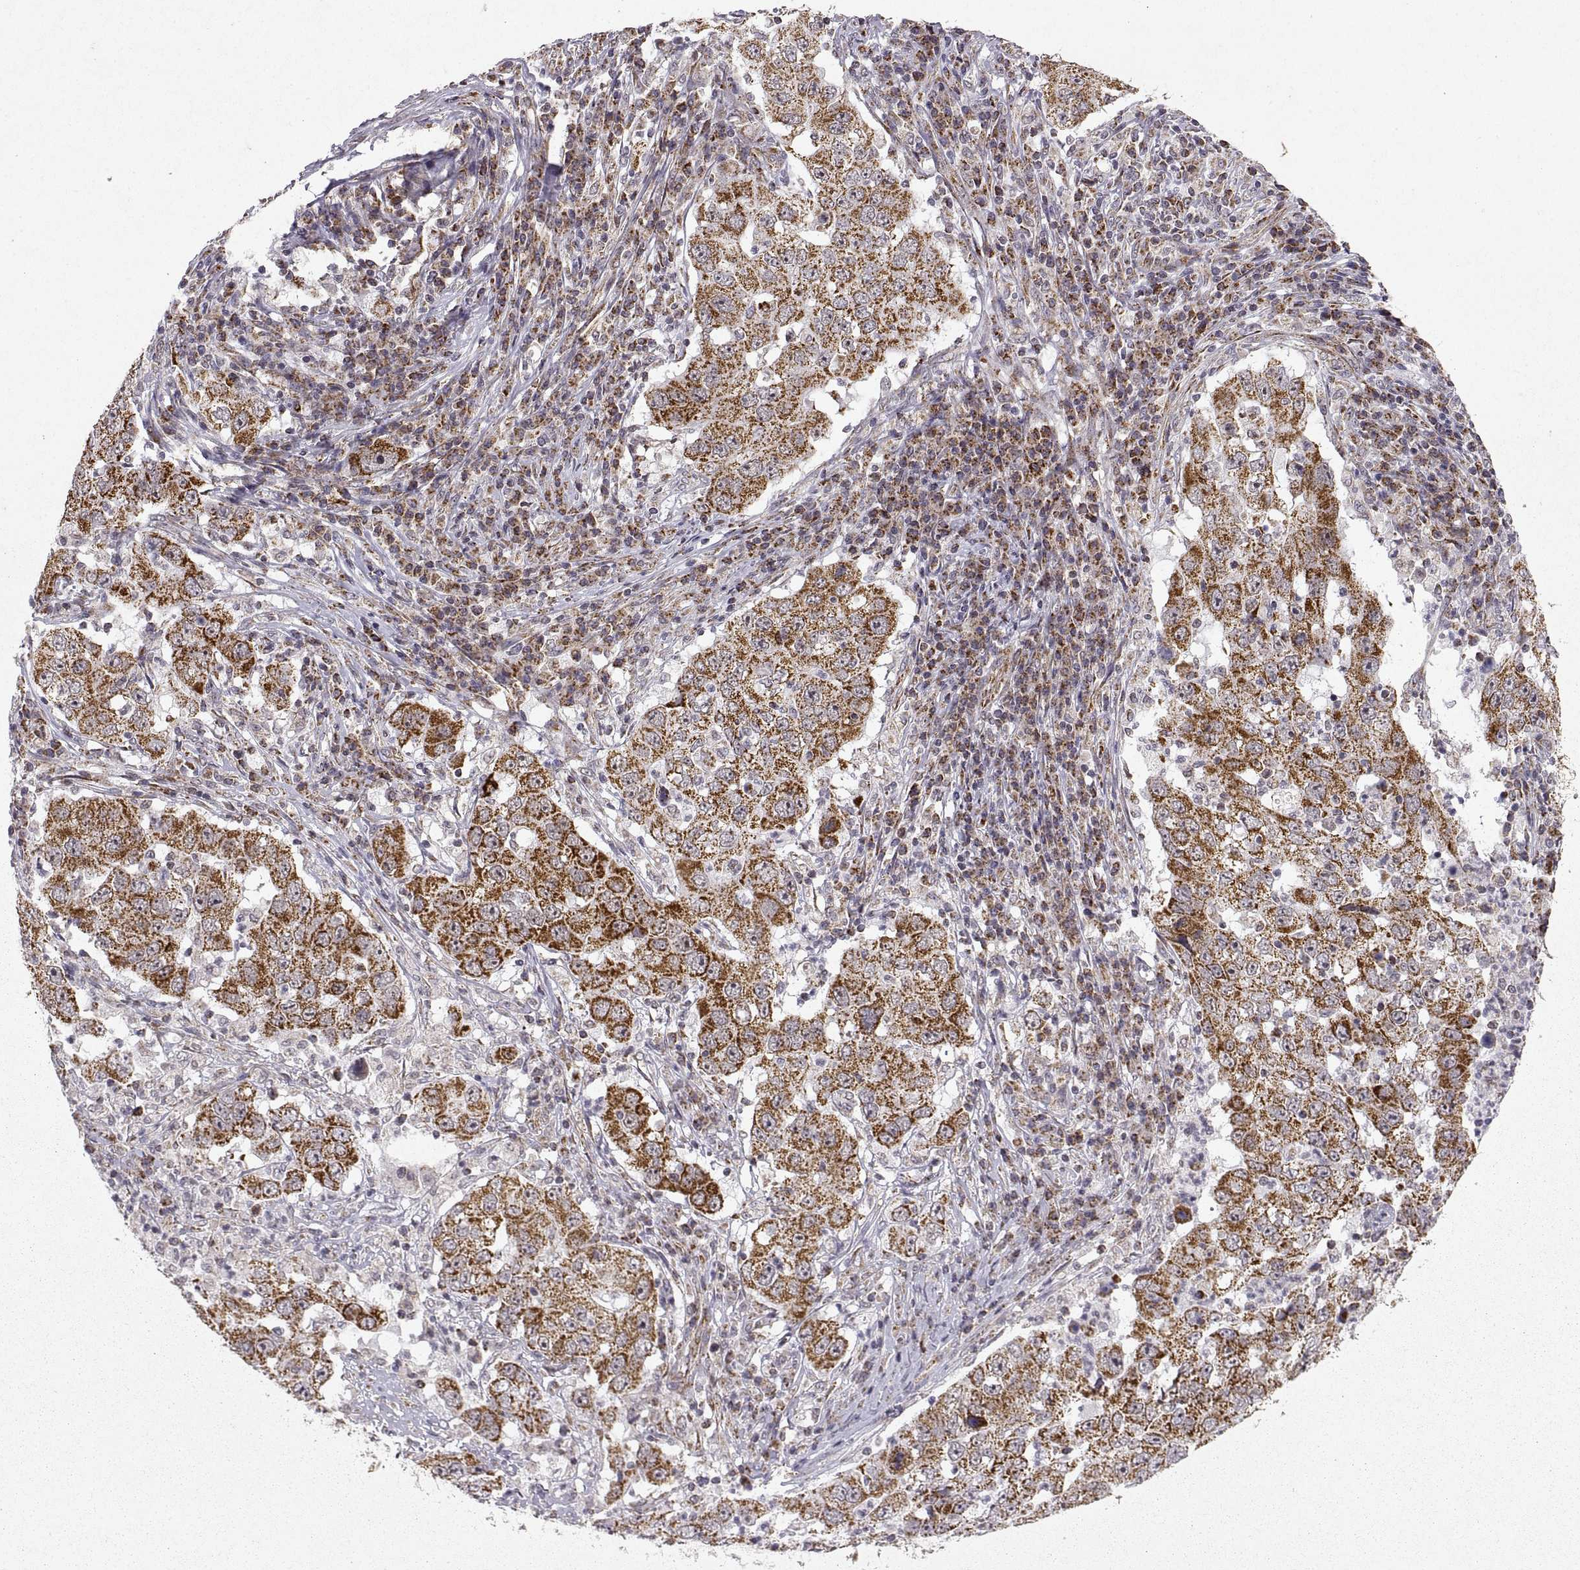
{"staining": {"intensity": "strong", "quantity": ">75%", "location": "cytoplasmic/membranous"}, "tissue": "lung cancer", "cell_type": "Tumor cells", "image_type": "cancer", "snomed": [{"axis": "morphology", "description": "Adenocarcinoma, NOS"}, {"axis": "topography", "description": "Lung"}], "caption": "Immunohistochemistry of adenocarcinoma (lung) reveals high levels of strong cytoplasmic/membranous staining in about >75% of tumor cells.", "gene": "MANBAL", "patient": {"sex": "male", "age": 73}}